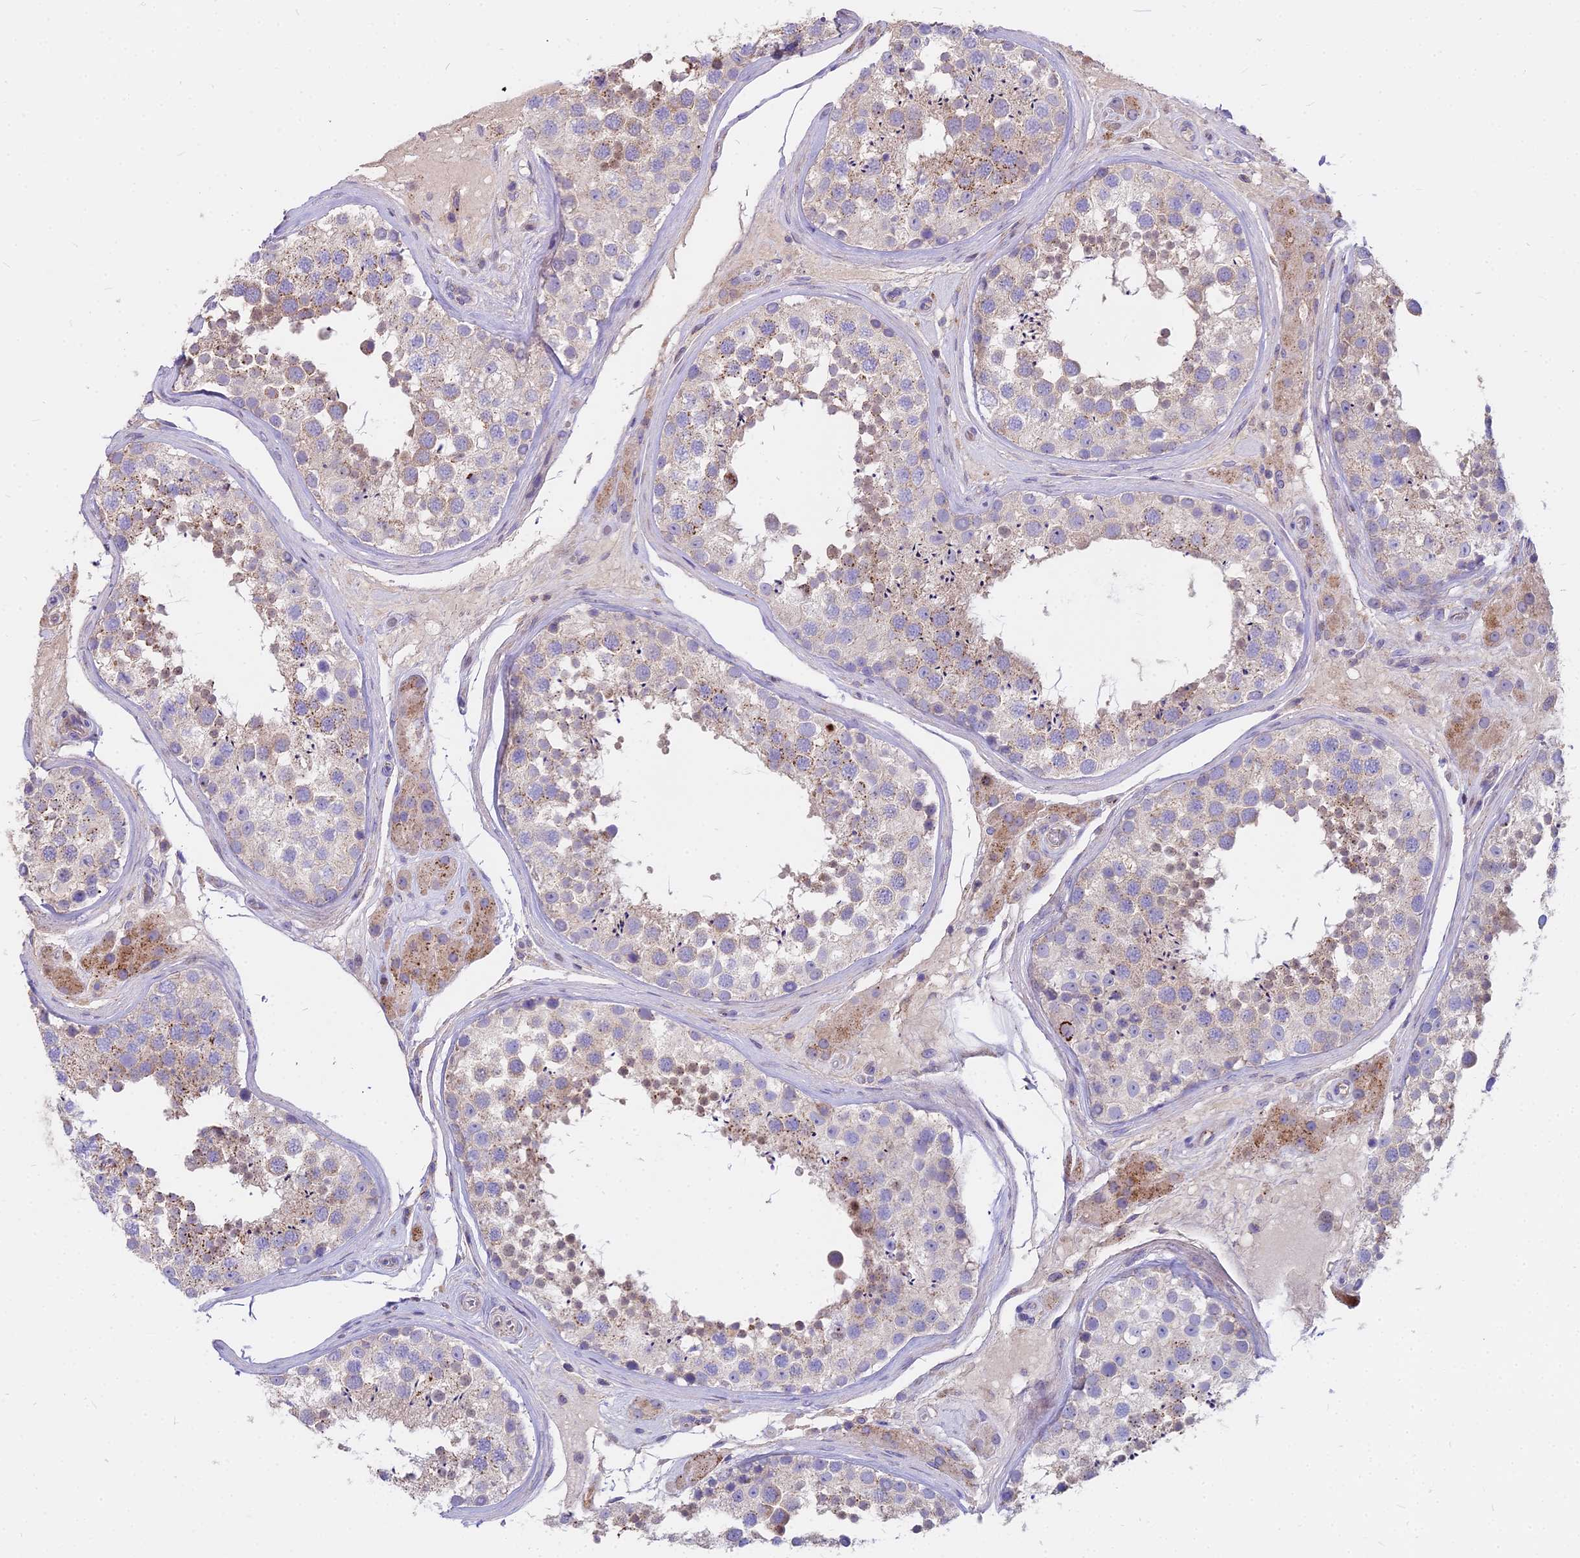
{"staining": {"intensity": "moderate", "quantity": "<25%", "location": "cytoplasmic/membranous"}, "tissue": "testis", "cell_type": "Cells in seminiferous ducts", "image_type": "normal", "snomed": [{"axis": "morphology", "description": "Normal tissue, NOS"}, {"axis": "topography", "description": "Testis"}], "caption": "This micrograph displays immunohistochemistry (IHC) staining of unremarkable human testis, with low moderate cytoplasmic/membranous staining in about <25% of cells in seminiferous ducts.", "gene": "FRMPD1", "patient": {"sex": "male", "age": 46}}